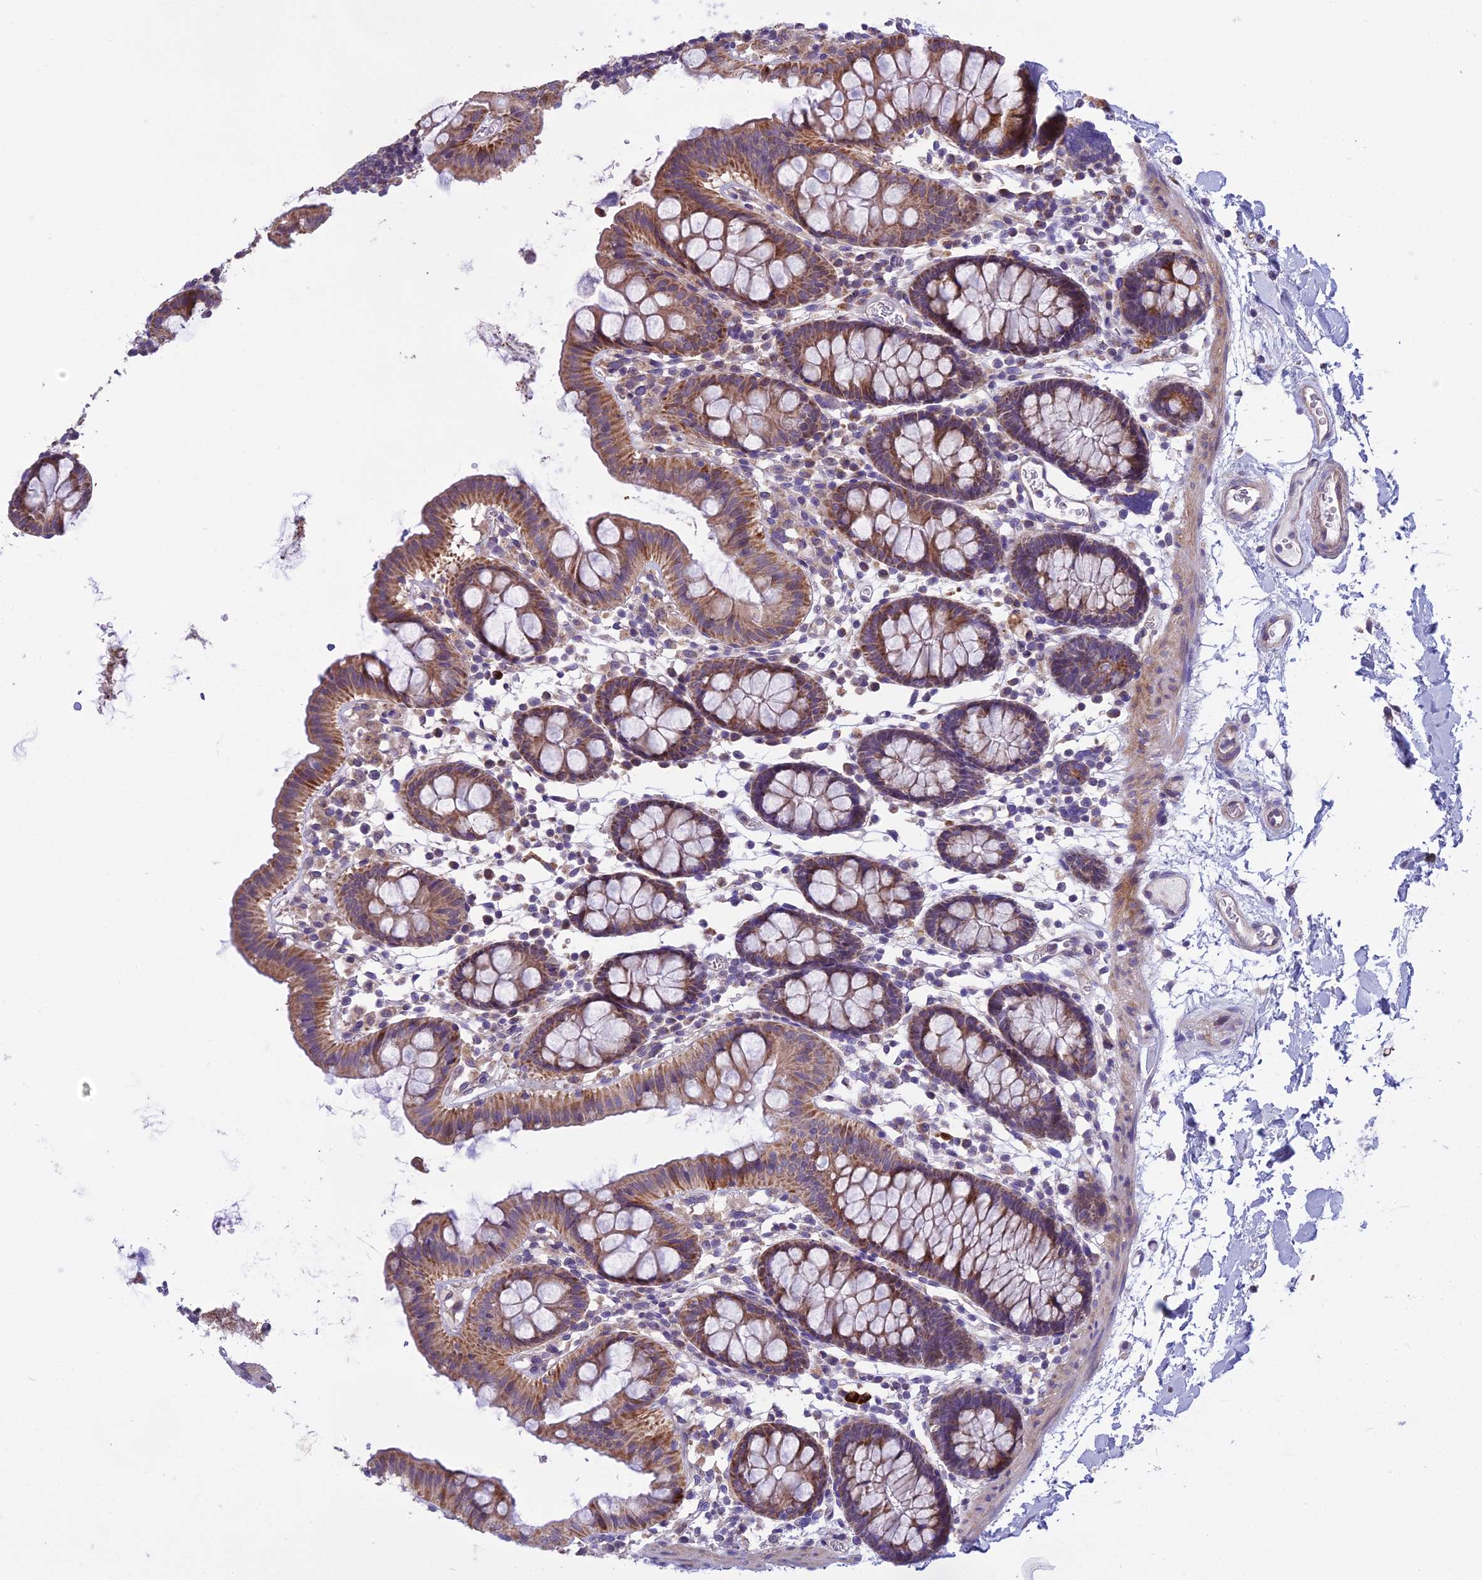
{"staining": {"intensity": "weak", "quantity": ">75%", "location": "cytoplasmic/membranous"}, "tissue": "colon", "cell_type": "Endothelial cells", "image_type": "normal", "snomed": [{"axis": "morphology", "description": "Normal tissue, NOS"}, {"axis": "topography", "description": "Colon"}], "caption": "Brown immunohistochemical staining in benign colon demonstrates weak cytoplasmic/membranous staining in approximately >75% of endothelial cells. Nuclei are stained in blue.", "gene": "DUS2", "patient": {"sex": "male", "age": 75}}